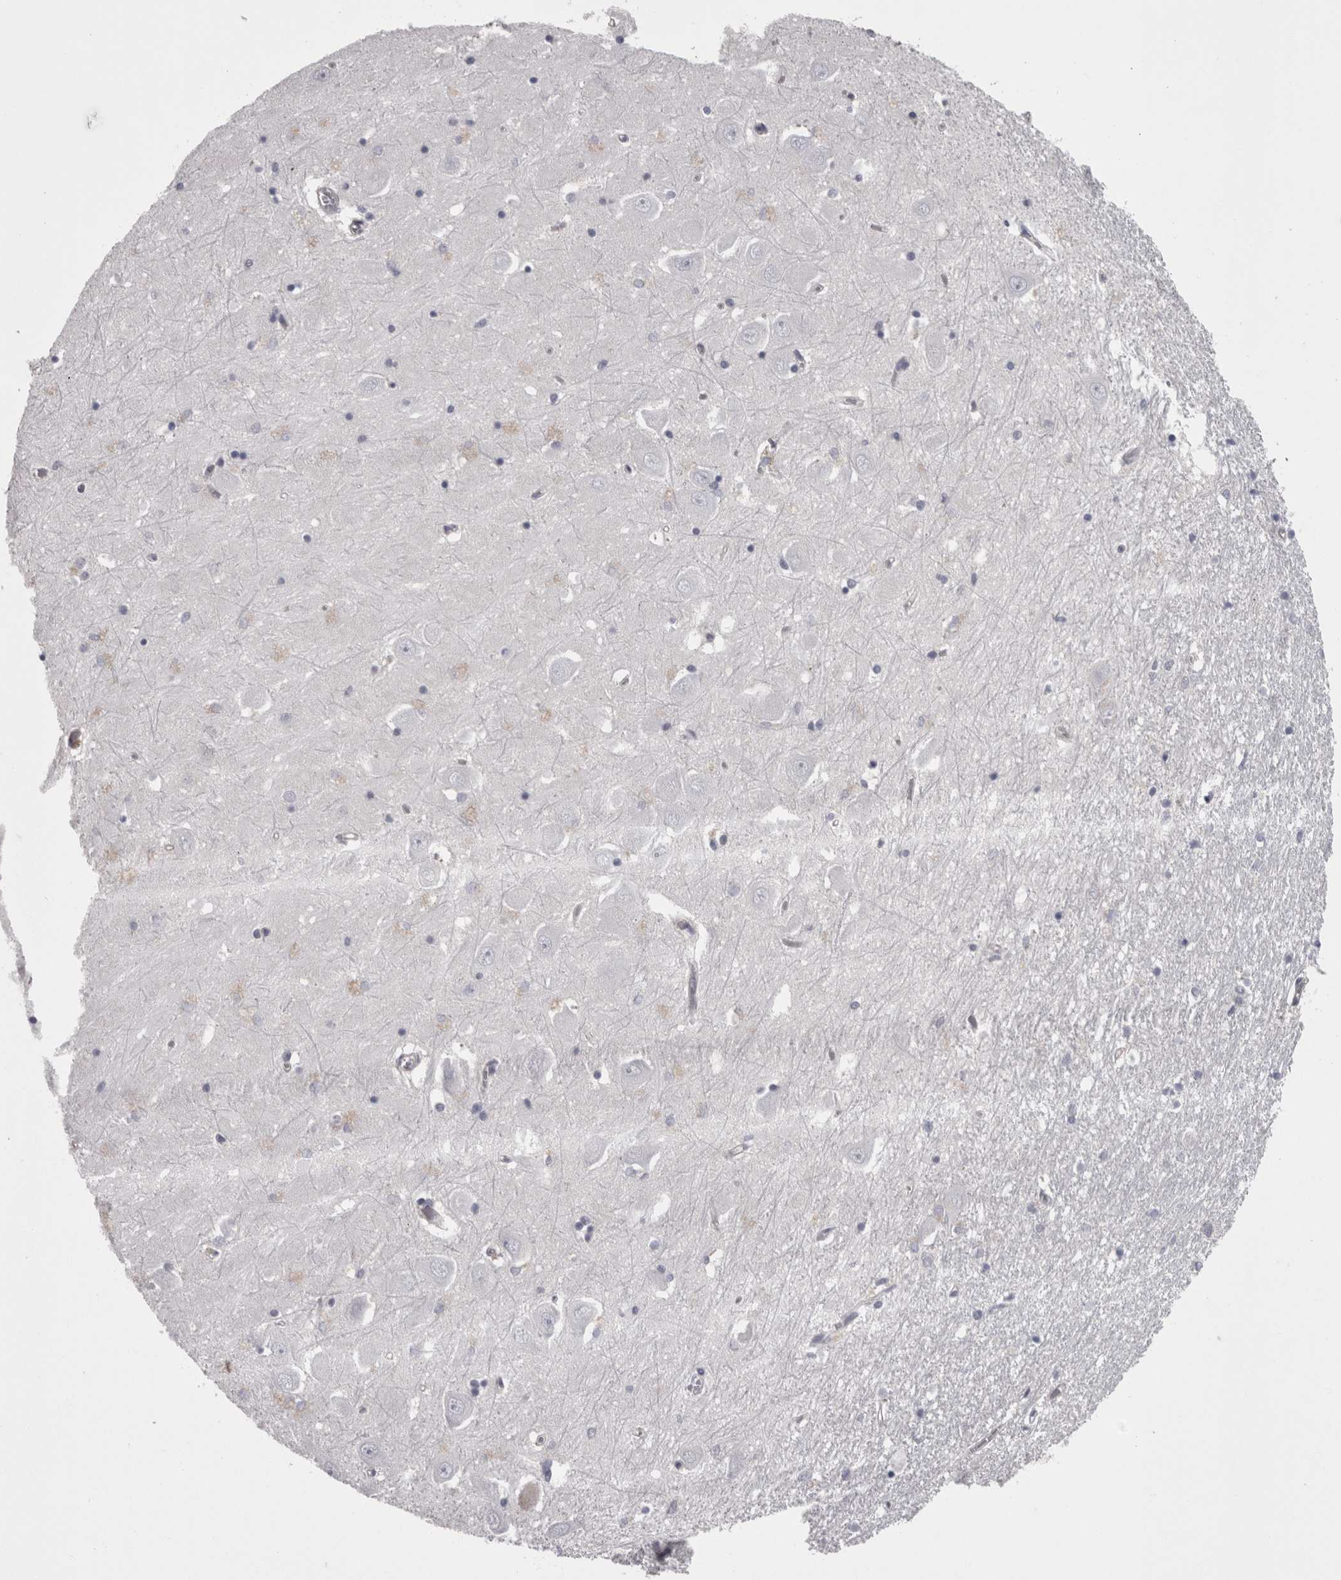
{"staining": {"intensity": "negative", "quantity": "none", "location": "none"}, "tissue": "hippocampus", "cell_type": "Glial cells", "image_type": "normal", "snomed": [{"axis": "morphology", "description": "Normal tissue, NOS"}, {"axis": "topography", "description": "Hippocampus"}], "caption": "Micrograph shows no significant protein expression in glial cells of normal hippocampus.", "gene": "LYZL6", "patient": {"sex": "male", "age": 70}}